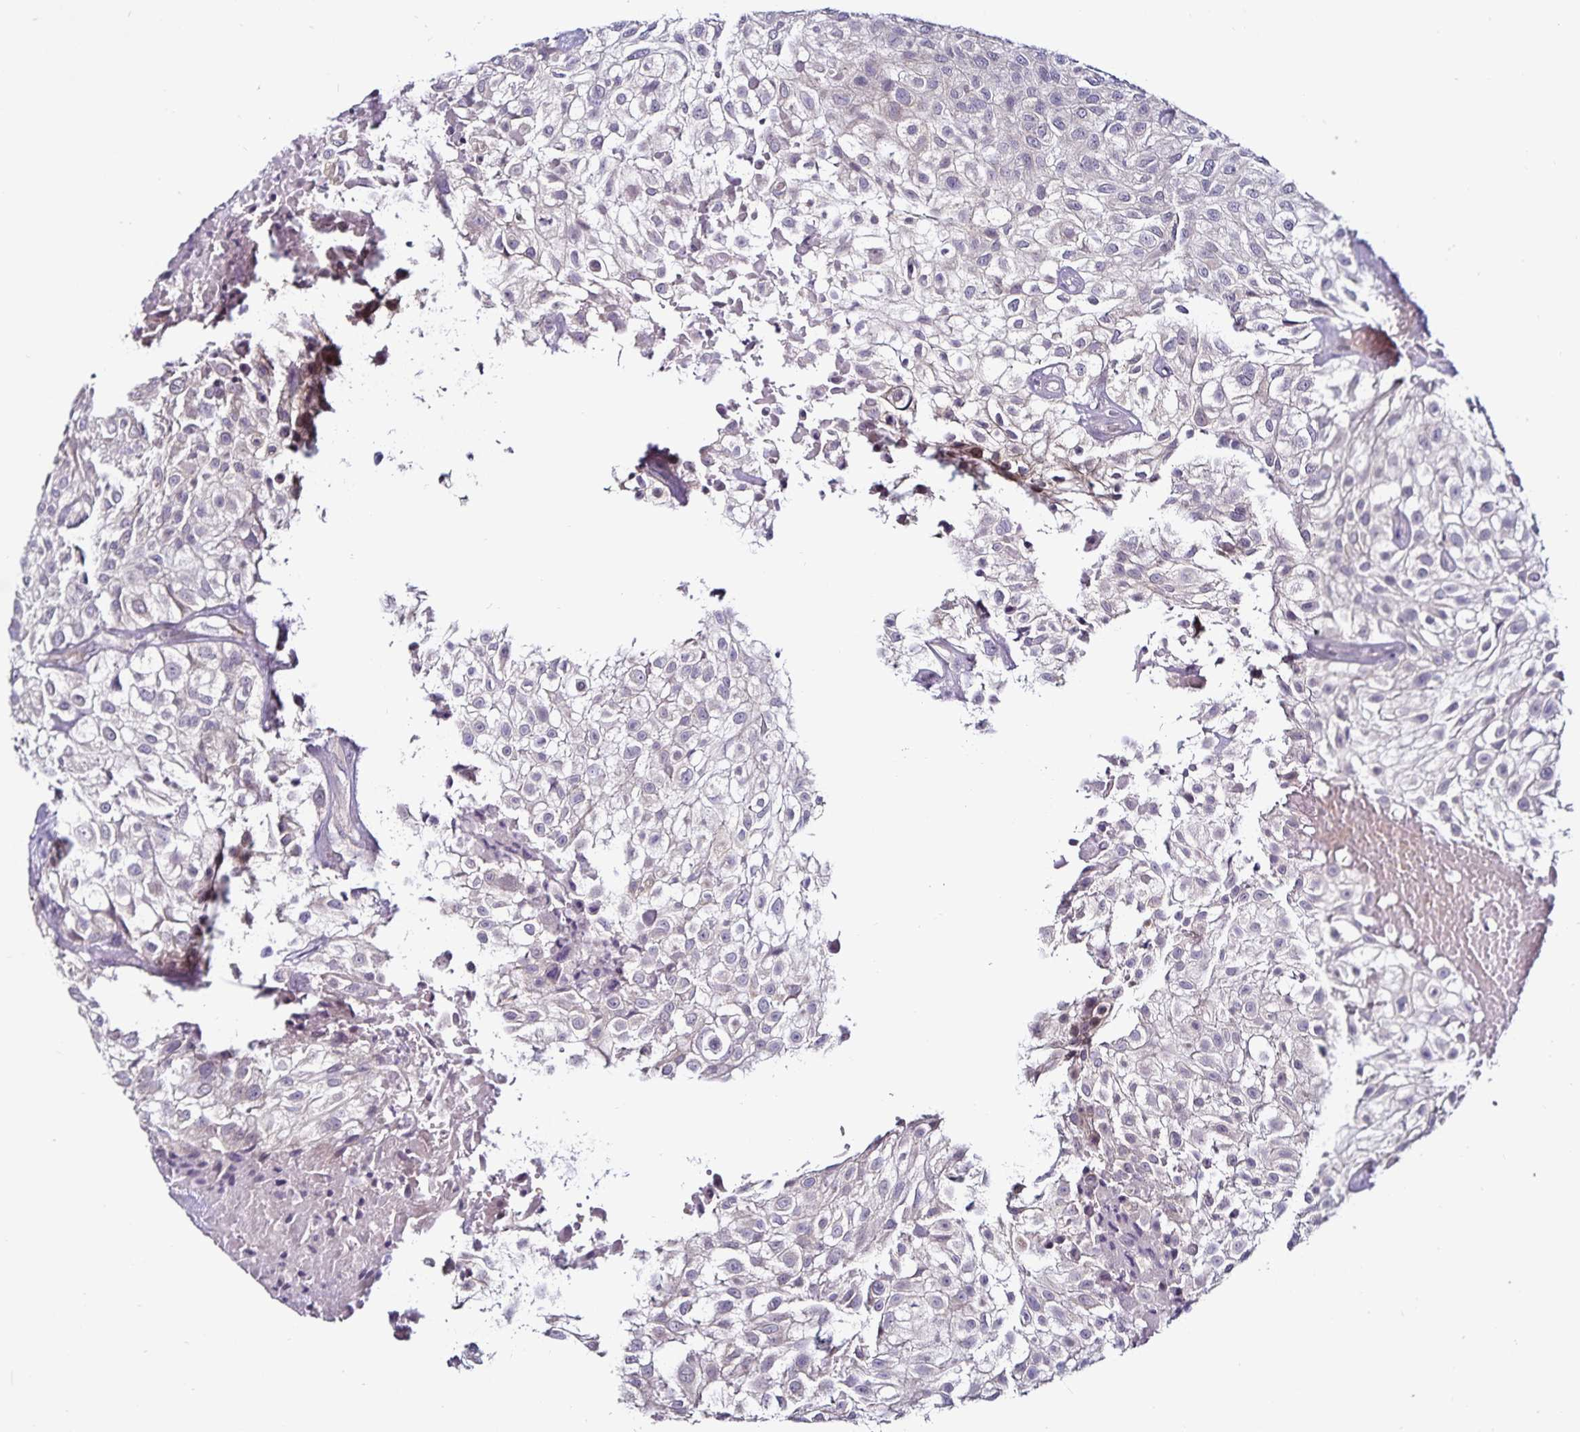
{"staining": {"intensity": "negative", "quantity": "none", "location": "none"}, "tissue": "urothelial cancer", "cell_type": "Tumor cells", "image_type": "cancer", "snomed": [{"axis": "morphology", "description": "Urothelial carcinoma, High grade"}, {"axis": "topography", "description": "Urinary bladder"}], "caption": "A photomicrograph of human urothelial cancer is negative for staining in tumor cells.", "gene": "ACSL5", "patient": {"sex": "male", "age": 56}}